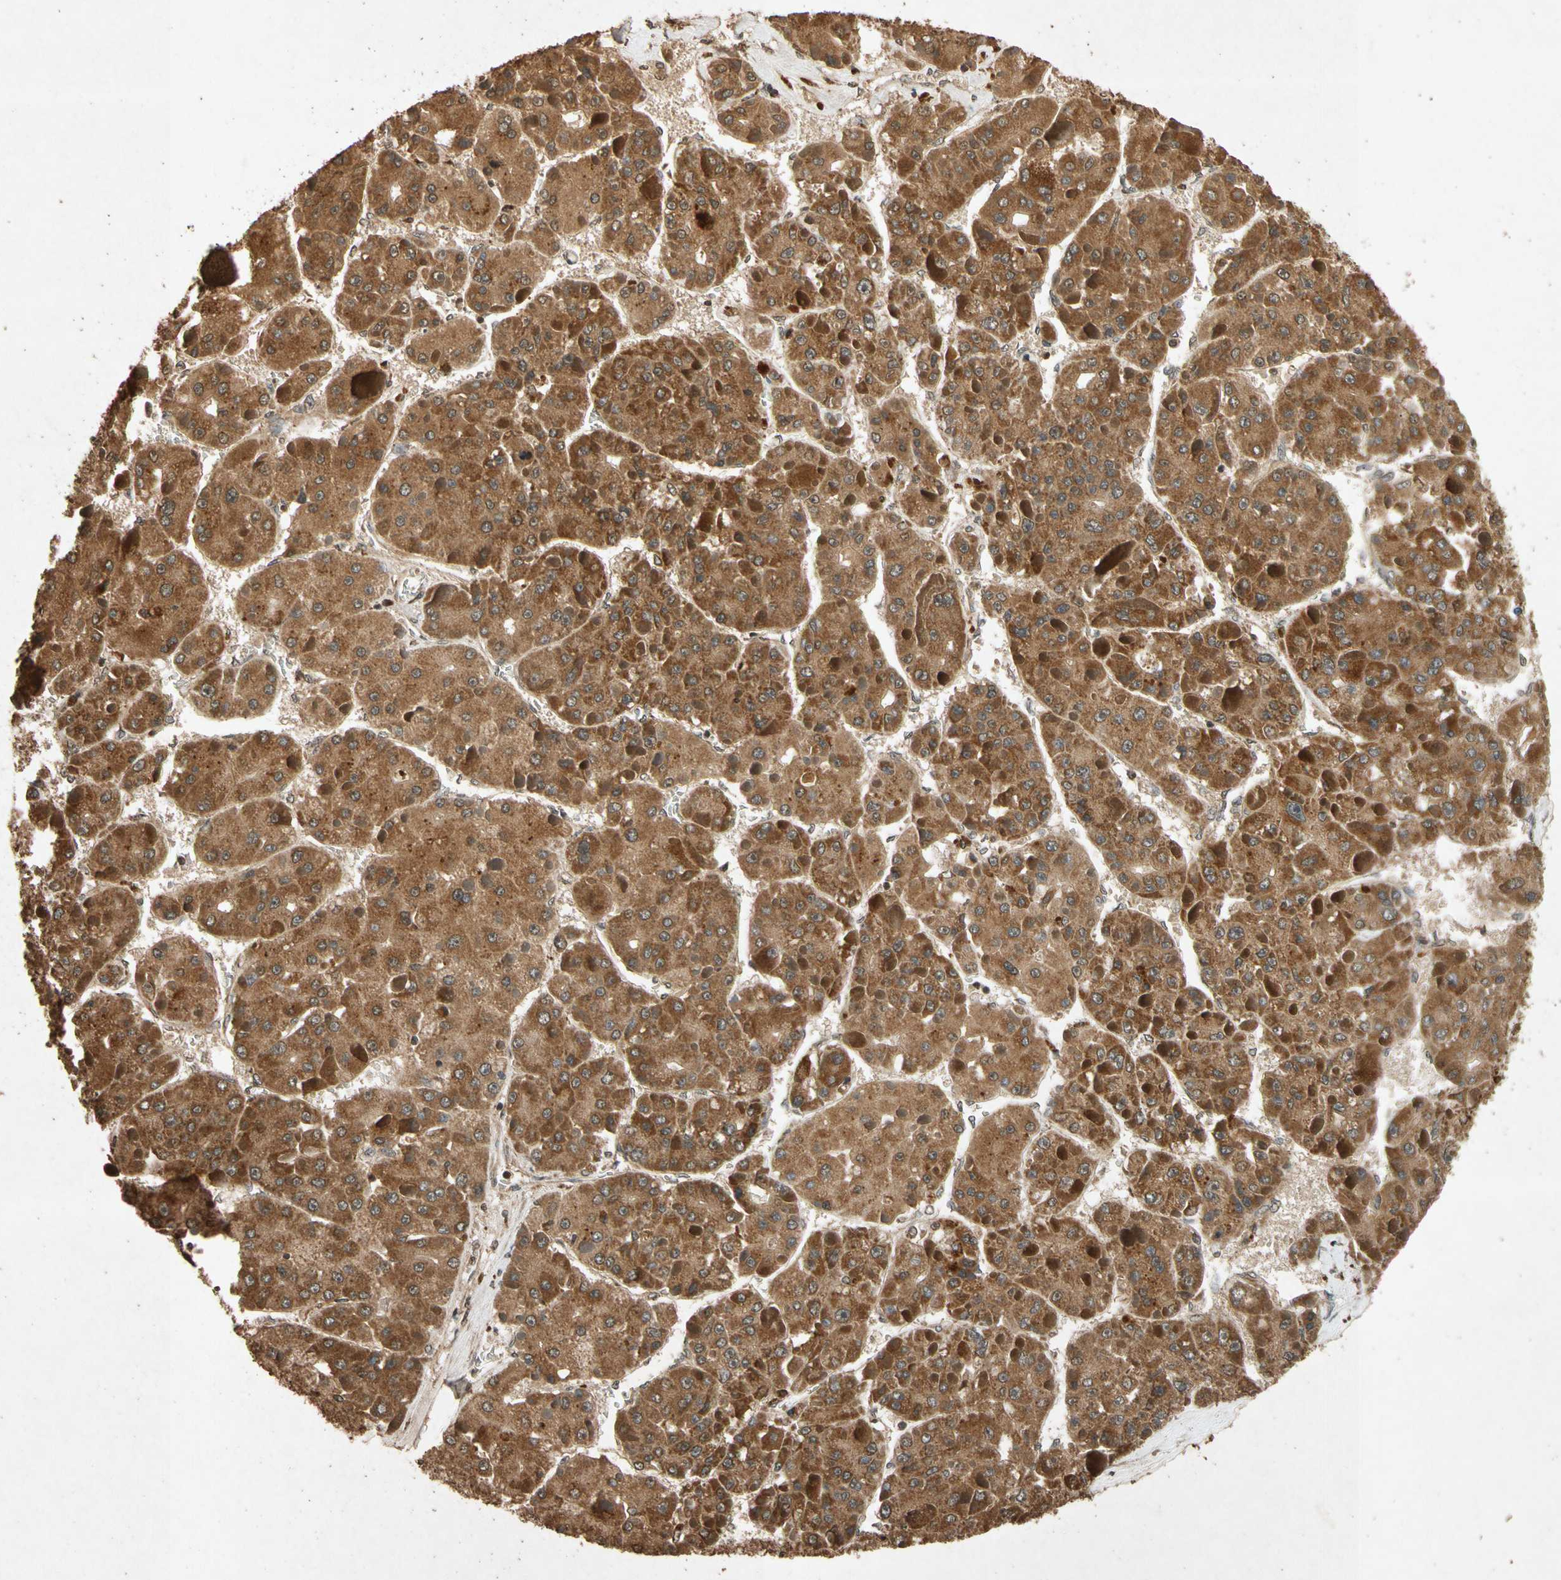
{"staining": {"intensity": "strong", "quantity": ">75%", "location": "cytoplasmic/membranous"}, "tissue": "liver cancer", "cell_type": "Tumor cells", "image_type": "cancer", "snomed": [{"axis": "morphology", "description": "Carcinoma, Hepatocellular, NOS"}, {"axis": "topography", "description": "Liver"}], "caption": "The immunohistochemical stain shows strong cytoplasmic/membranous staining in tumor cells of liver hepatocellular carcinoma tissue.", "gene": "TXN2", "patient": {"sex": "female", "age": 73}}